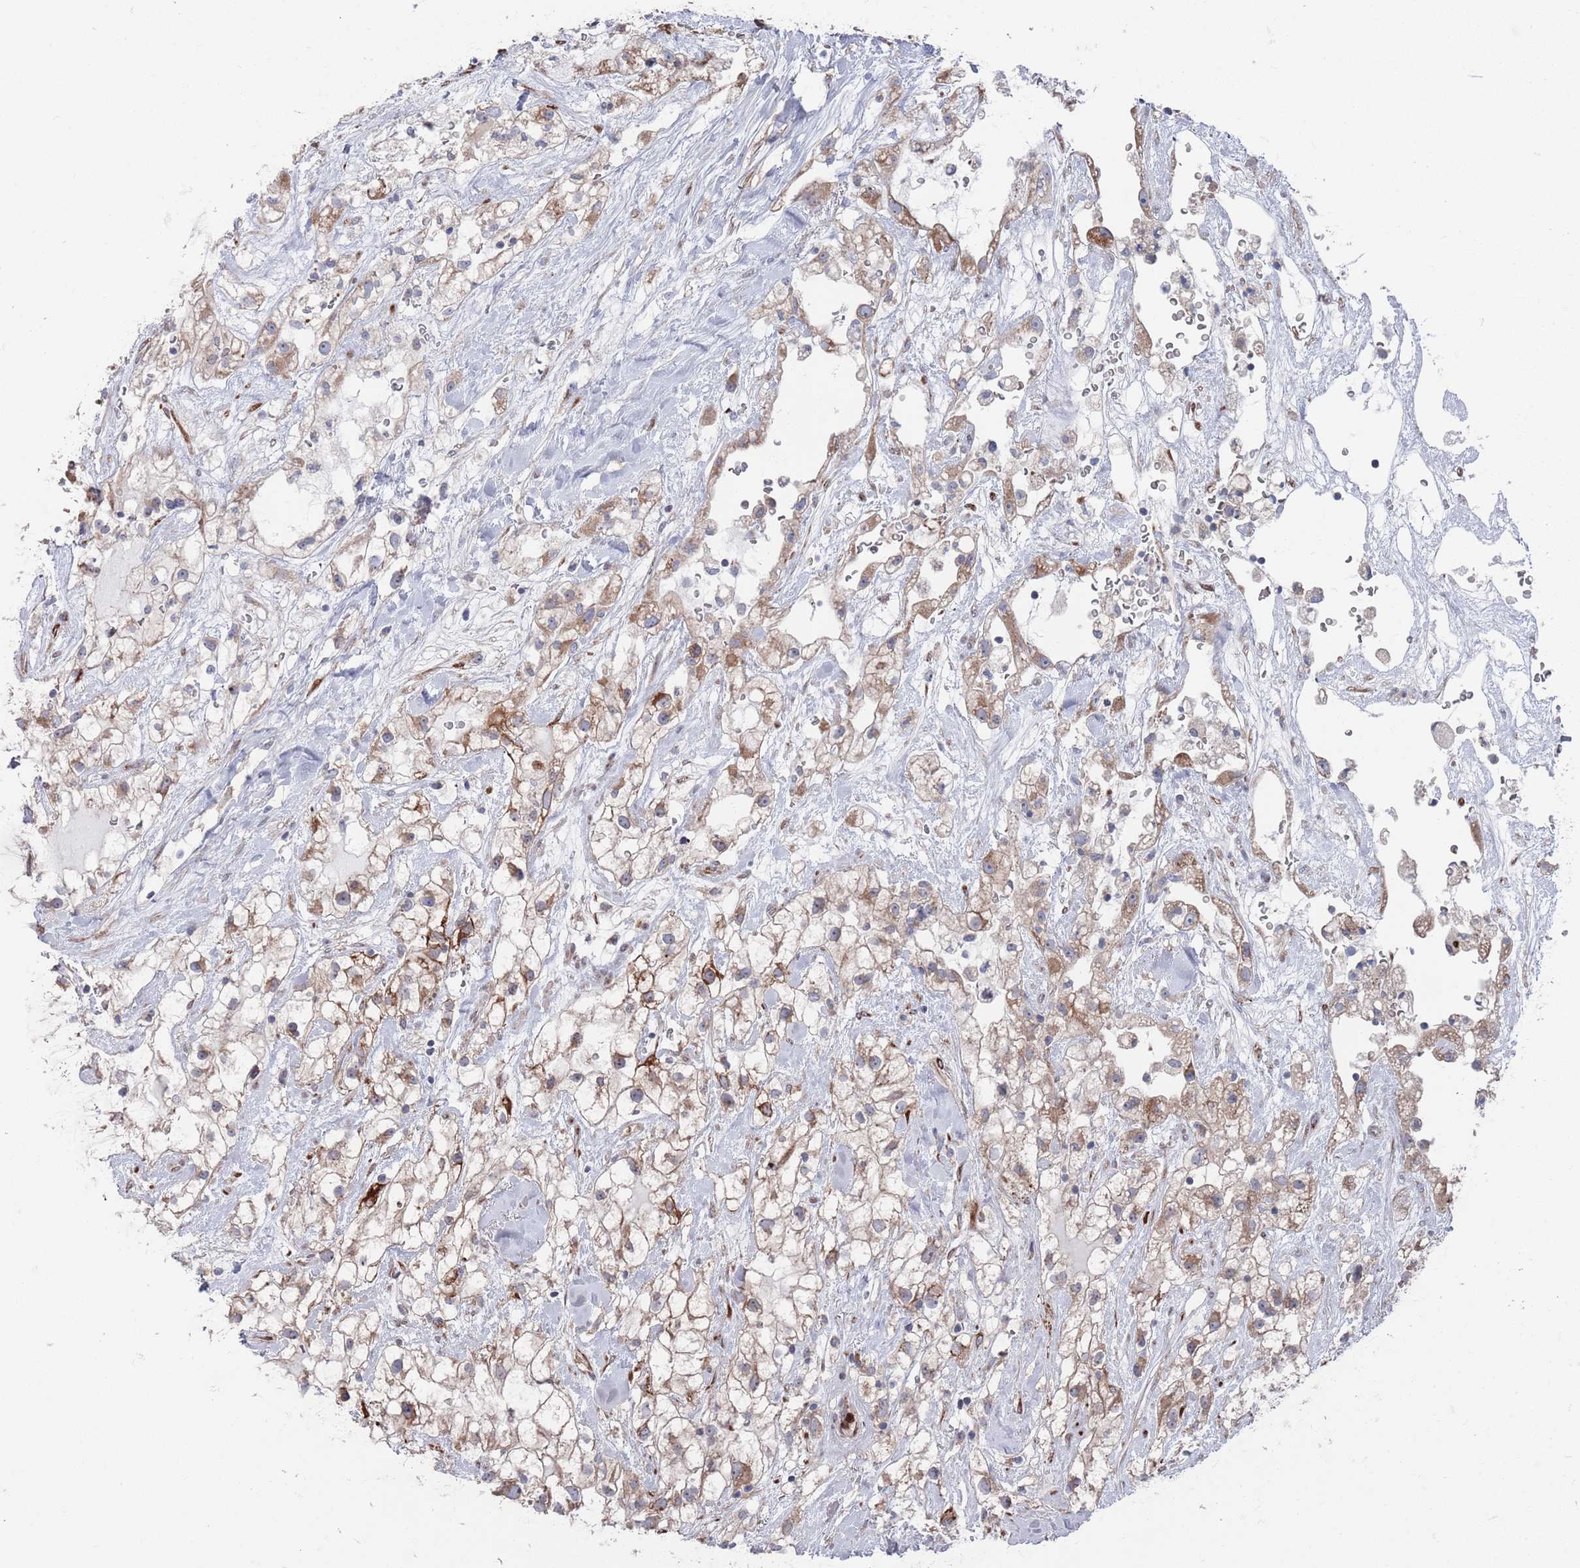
{"staining": {"intensity": "moderate", "quantity": "25%-75%", "location": "cytoplasmic/membranous"}, "tissue": "renal cancer", "cell_type": "Tumor cells", "image_type": "cancer", "snomed": [{"axis": "morphology", "description": "Adenocarcinoma, NOS"}, {"axis": "topography", "description": "Kidney"}], "caption": "Brown immunohistochemical staining in renal cancer shows moderate cytoplasmic/membranous staining in approximately 25%-75% of tumor cells.", "gene": "CCDC106", "patient": {"sex": "male", "age": 59}}